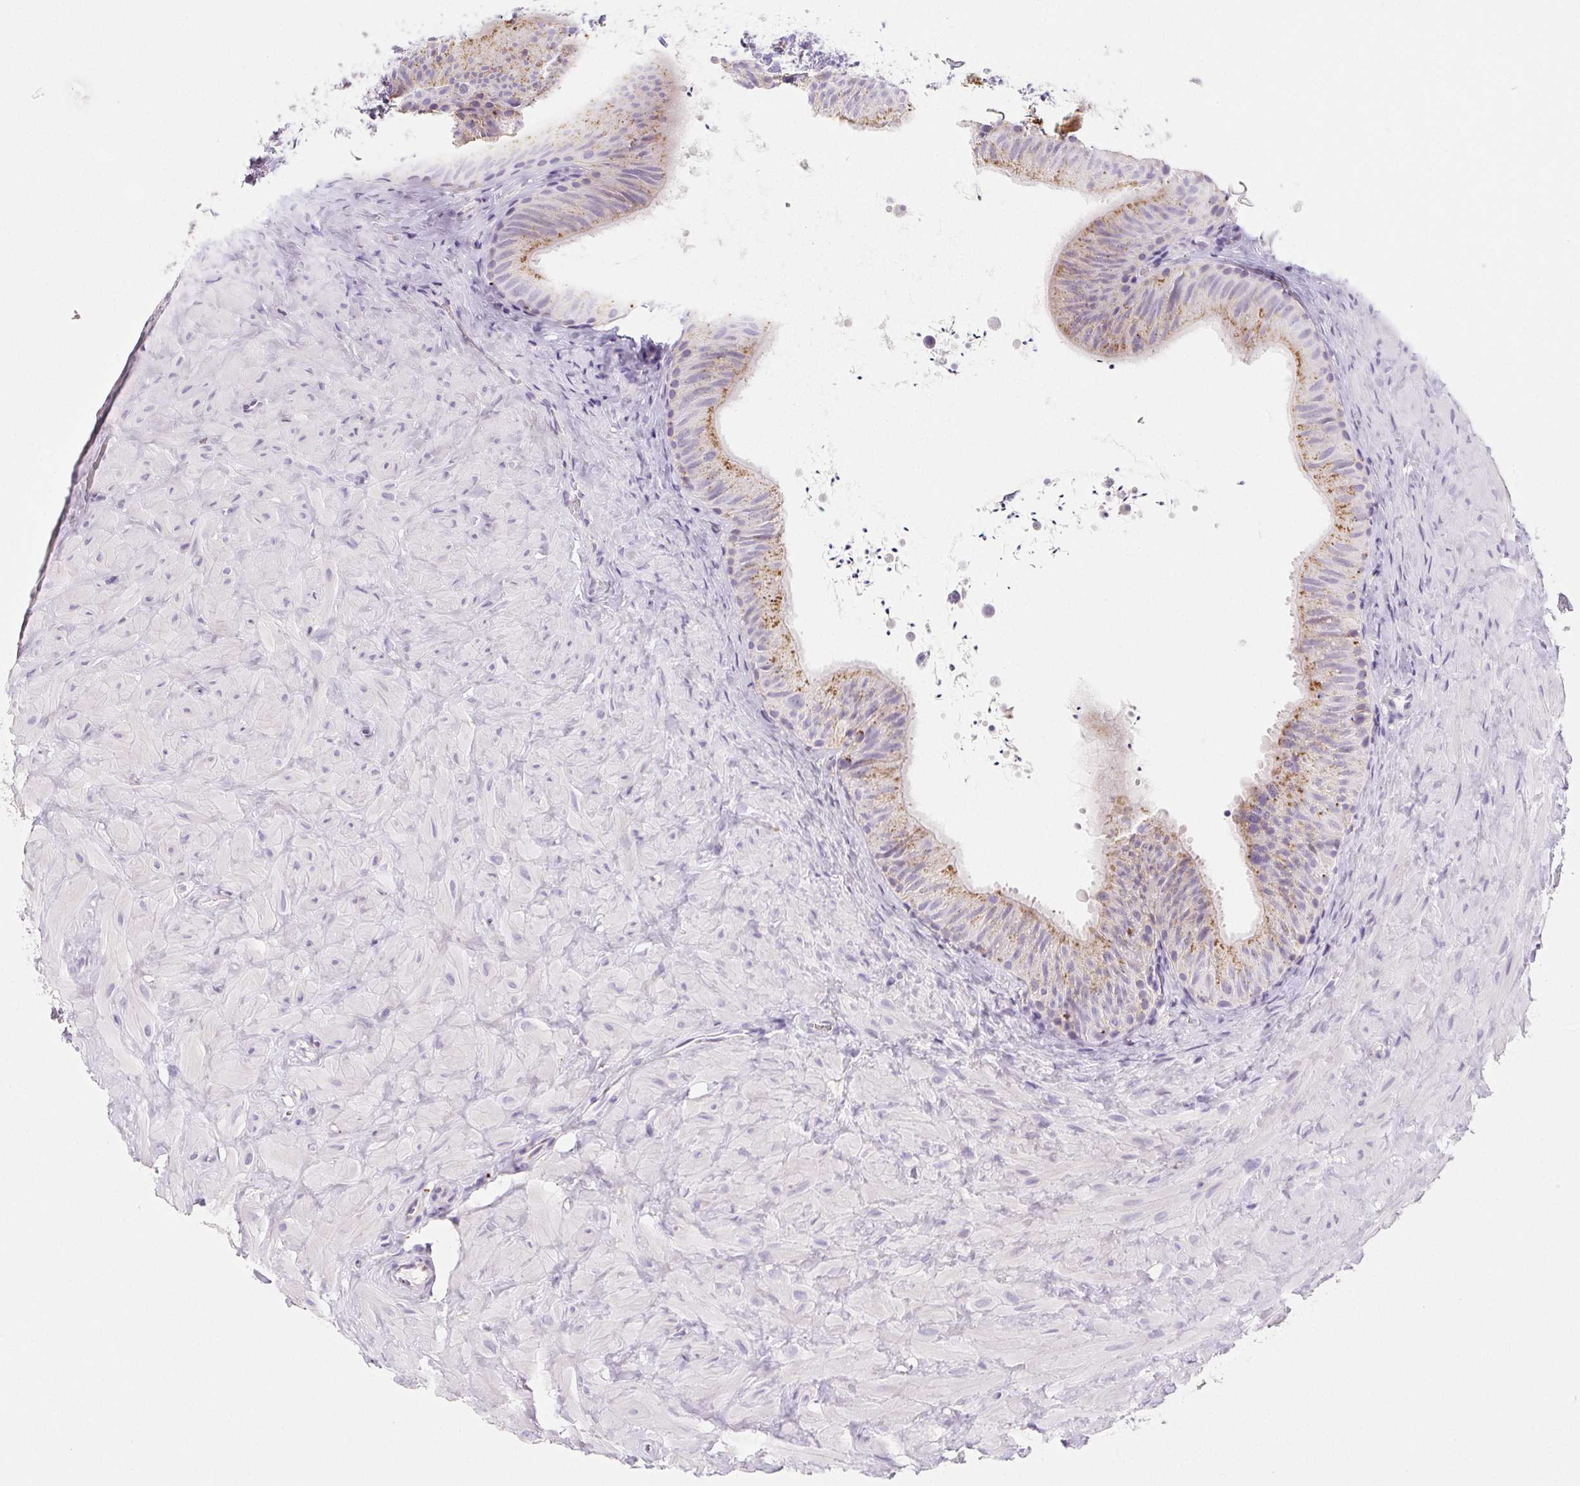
{"staining": {"intensity": "weak", "quantity": "25%-75%", "location": "cytoplasmic/membranous"}, "tissue": "epididymis", "cell_type": "Glandular cells", "image_type": "normal", "snomed": [{"axis": "morphology", "description": "Normal tissue, NOS"}, {"axis": "topography", "description": "Epididymis, spermatic cord, NOS"}, {"axis": "topography", "description": "Epididymis"}], "caption": "Epididymis stained for a protein (brown) exhibits weak cytoplasmic/membranous positive expression in about 25%-75% of glandular cells.", "gene": "LIPA", "patient": {"sex": "male", "age": 31}}